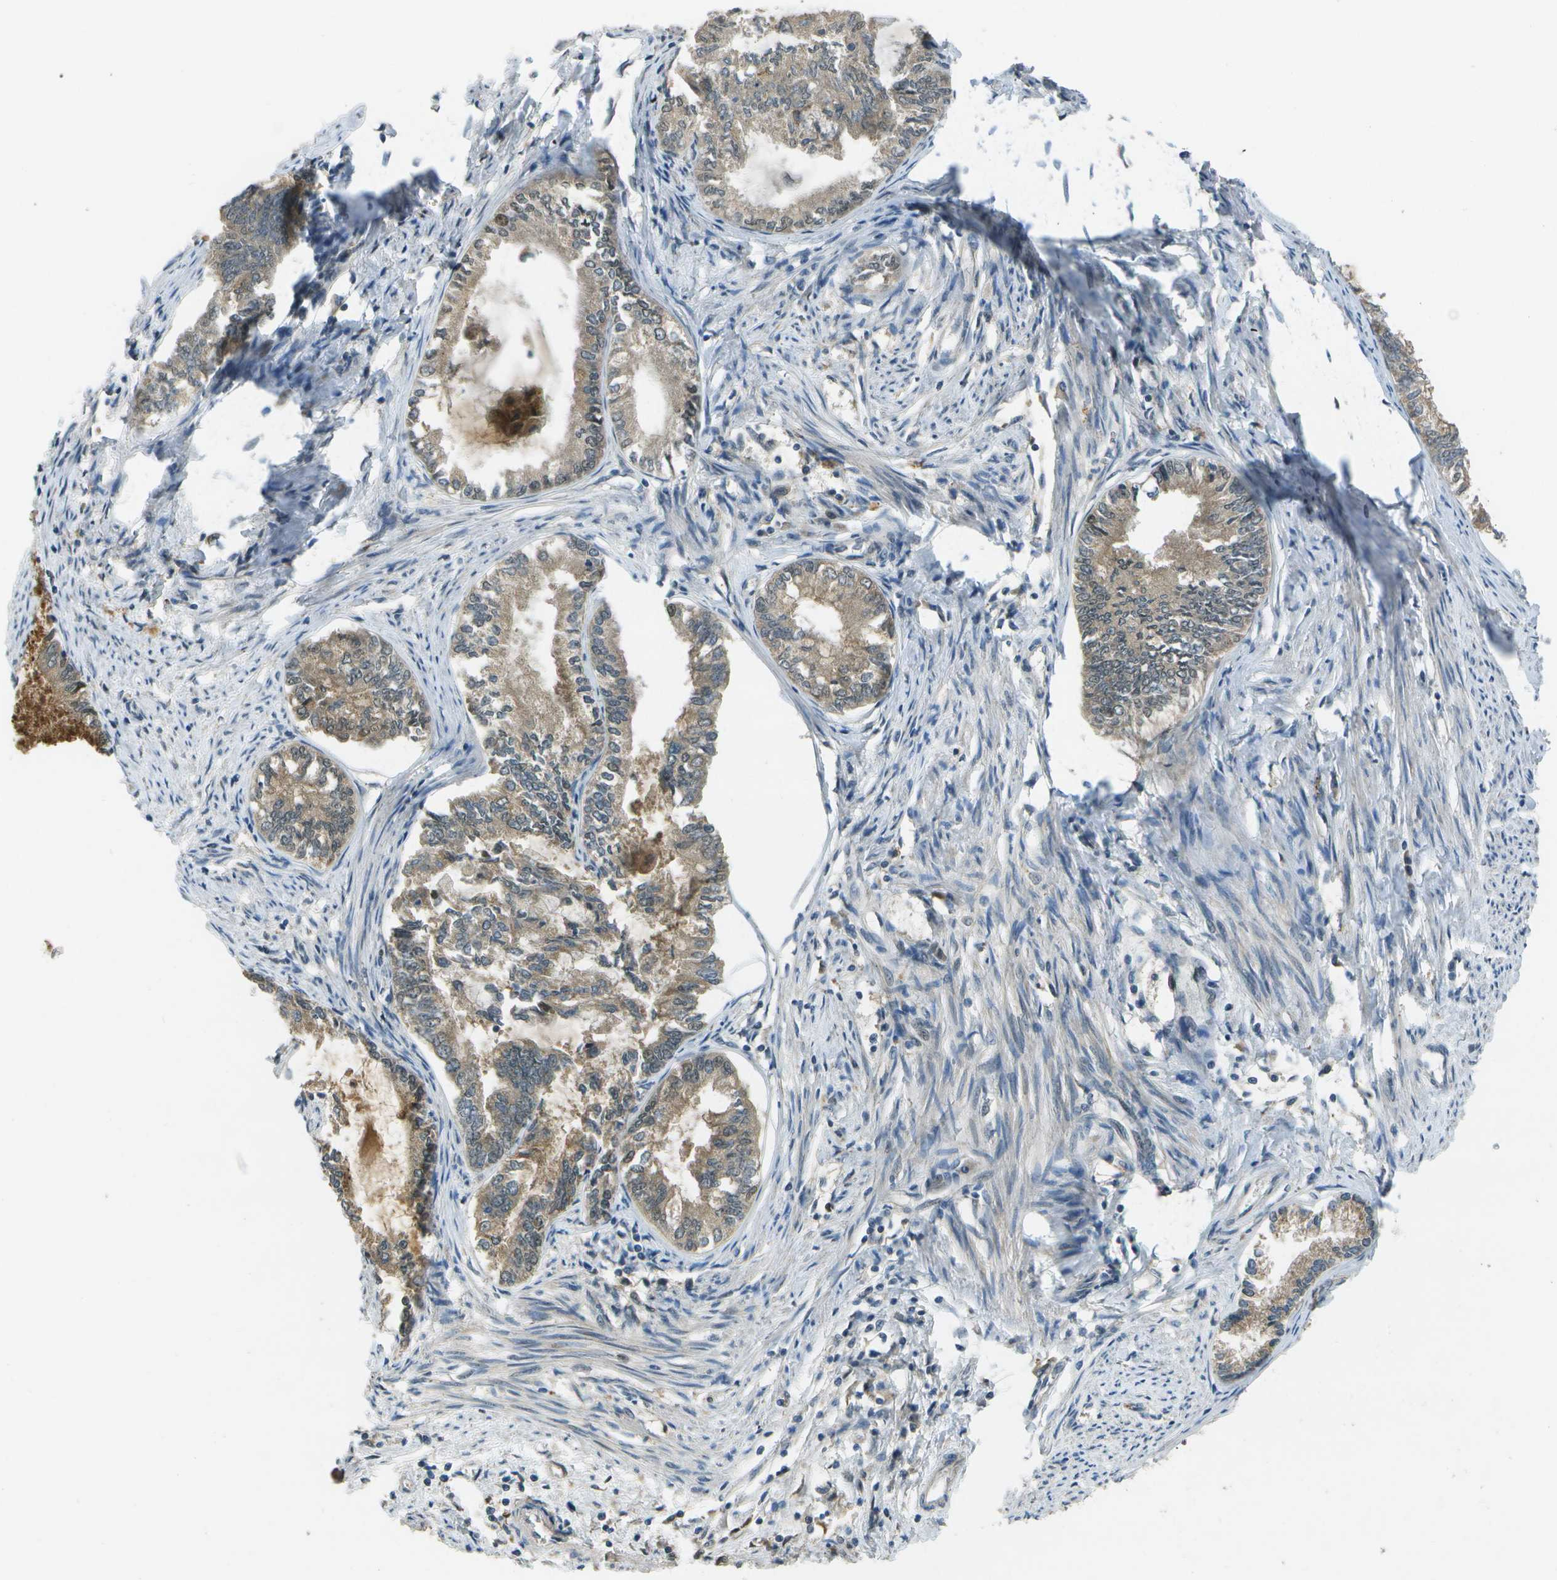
{"staining": {"intensity": "moderate", "quantity": ">75%", "location": "cytoplasmic/membranous,nuclear"}, "tissue": "endometrial cancer", "cell_type": "Tumor cells", "image_type": "cancer", "snomed": [{"axis": "morphology", "description": "Adenocarcinoma, NOS"}, {"axis": "topography", "description": "Endometrium"}], "caption": "Immunohistochemistry photomicrograph of neoplastic tissue: adenocarcinoma (endometrial) stained using IHC demonstrates medium levels of moderate protein expression localized specifically in the cytoplasmic/membranous and nuclear of tumor cells, appearing as a cytoplasmic/membranous and nuclear brown color.", "gene": "GANC", "patient": {"sex": "female", "age": 86}}